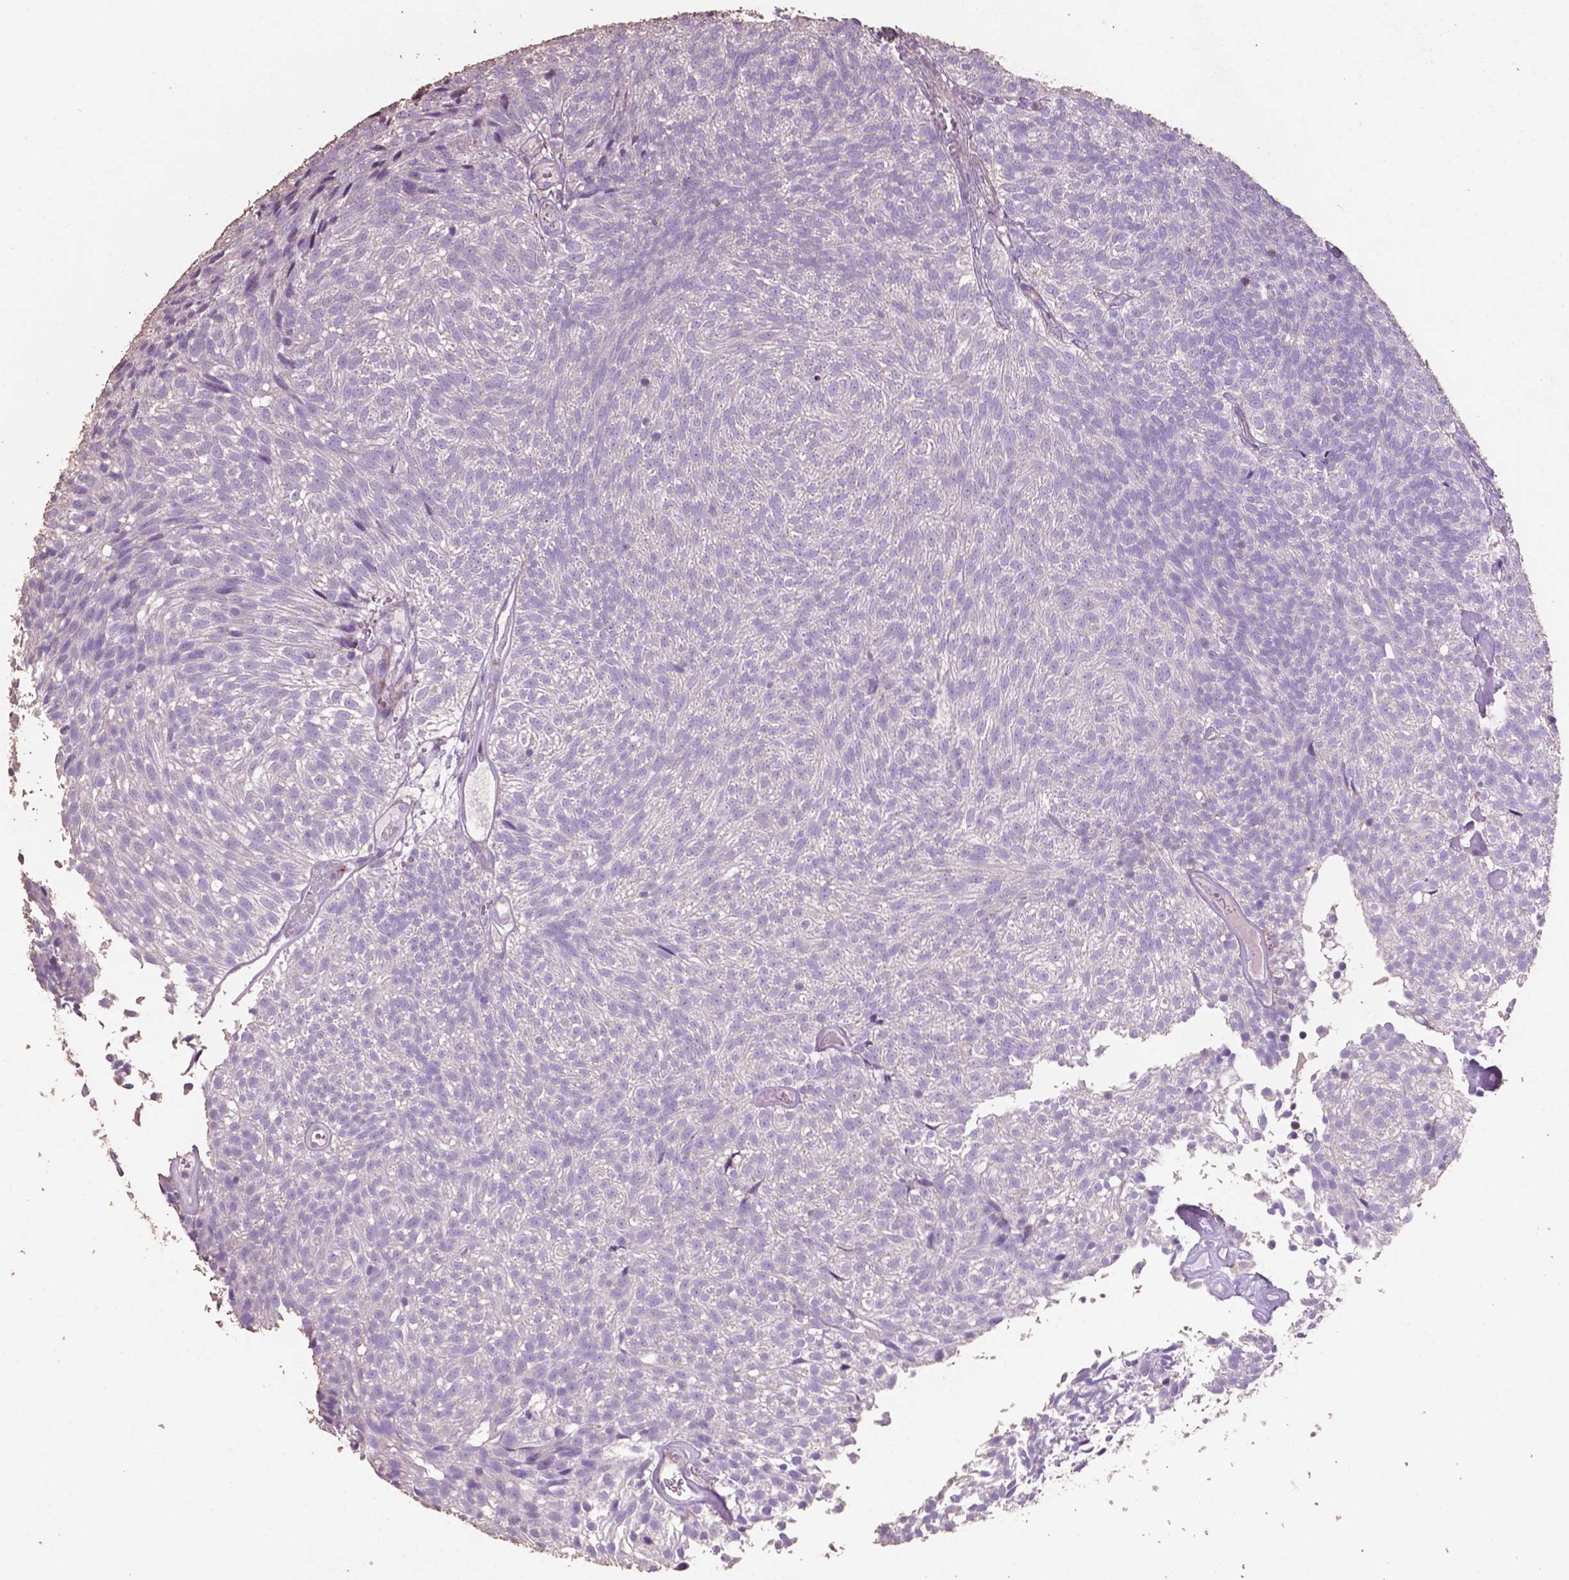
{"staining": {"intensity": "negative", "quantity": "none", "location": "none"}, "tissue": "urothelial cancer", "cell_type": "Tumor cells", "image_type": "cancer", "snomed": [{"axis": "morphology", "description": "Urothelial carcinoma, Low grade"}, {"axis": "topography", "description": "Urinary bladder"}], "caption": "Image shows no protein staining in tumor cells of urothelial cancer tissue.", "gene": "COMMD4", "patient": {"sex": "male", "age": 77}}